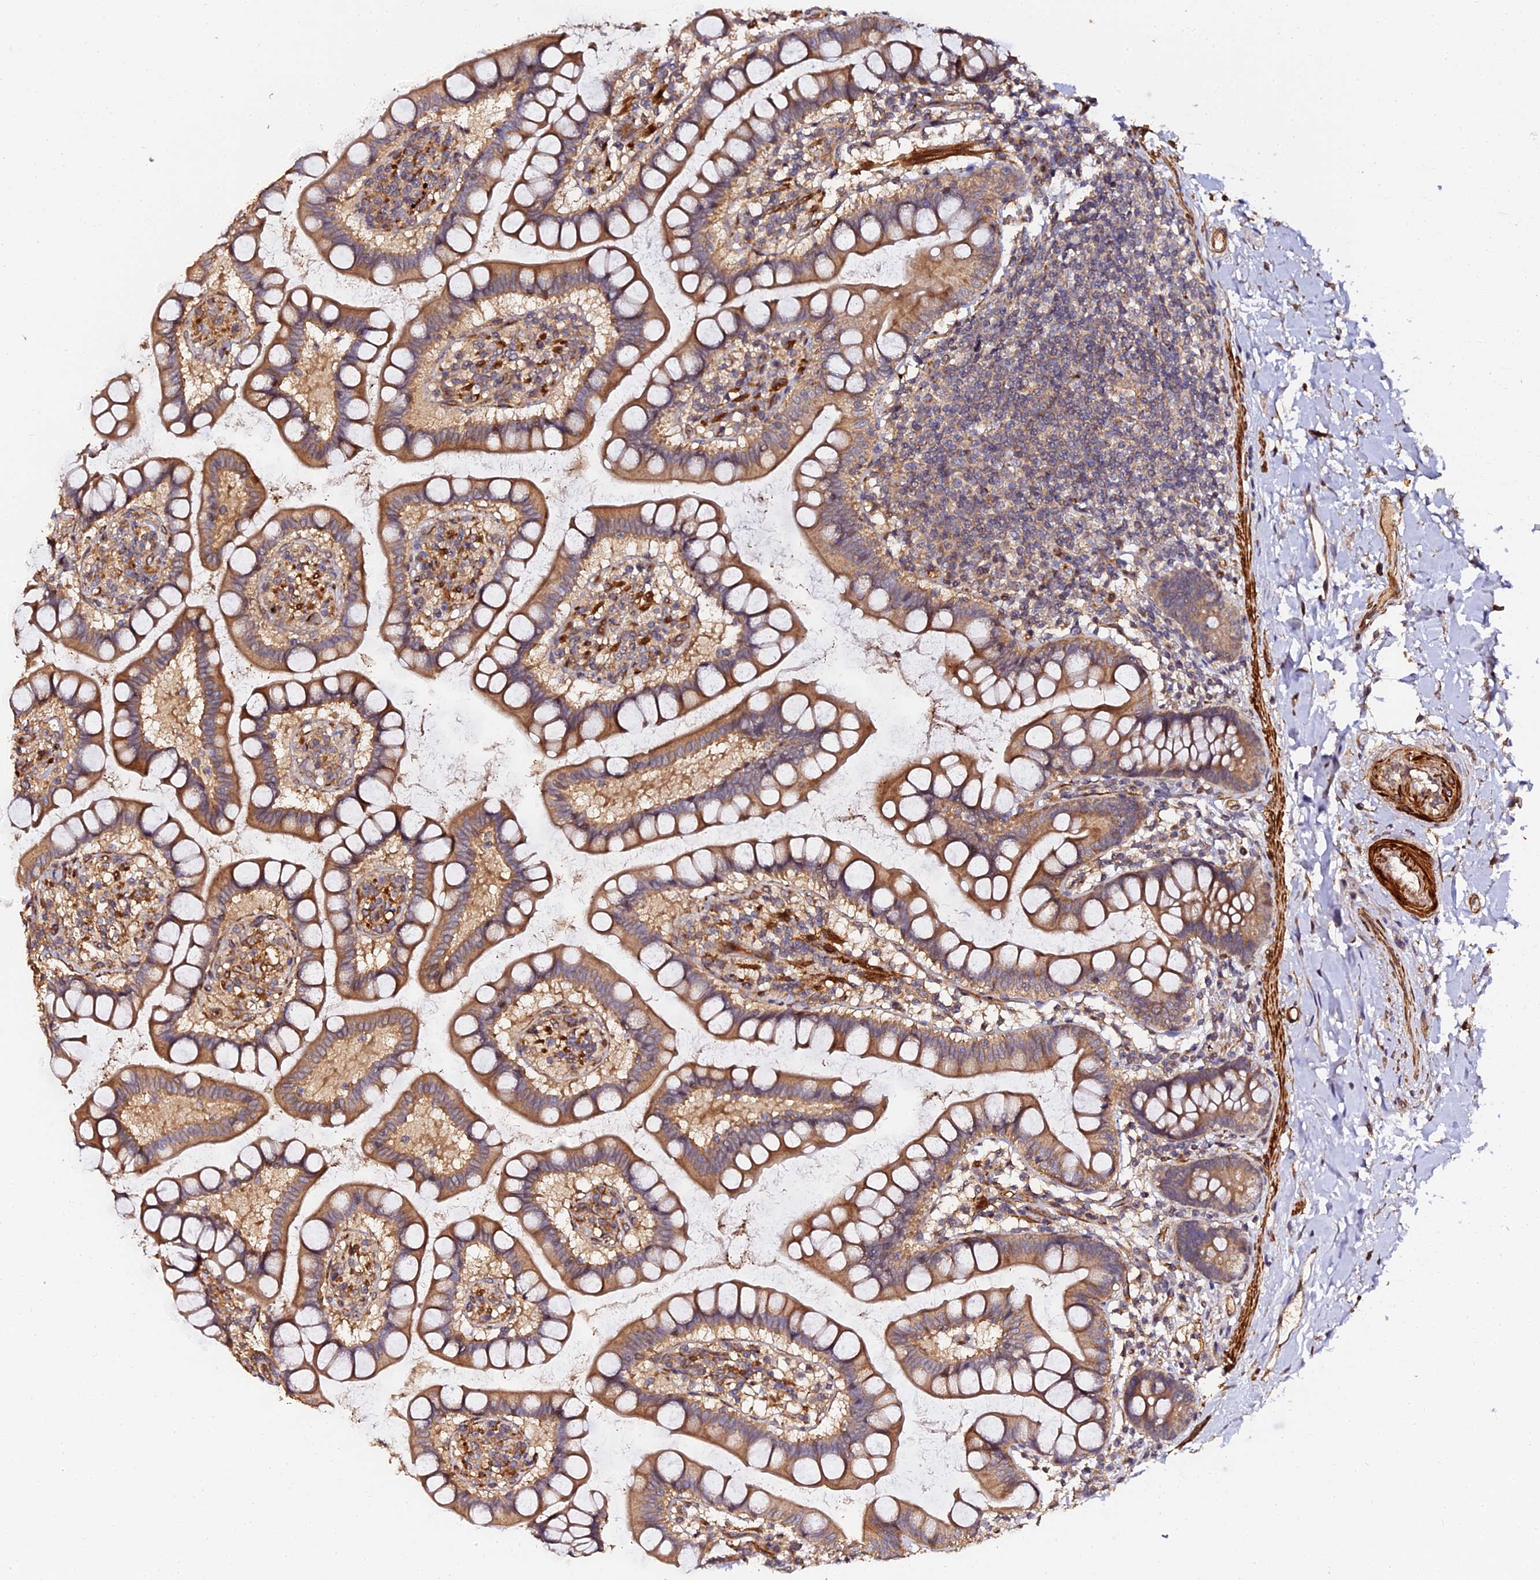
{"staining": {"intensity": "moderate", "quantity": ">75%", "location": "cytoplasmic/membranous"}, "tissue": "small intestine", "cell_type": "Glandular cells", "image_type": "normal", "snomed": [{"axis": "morphology", "description": "Normal tissue, NOS"}, {"axis": "topography", "description": "Small intestine"}], "caption": "IHC image of benign human small intestine stained for a protein (brown), which exhibits medium levels of moderate cytoplasmic/membranous expression in approximately >75% of glandular cells.", "gene": "TDO2", "patient": {"sex": "female", "age": 84}}